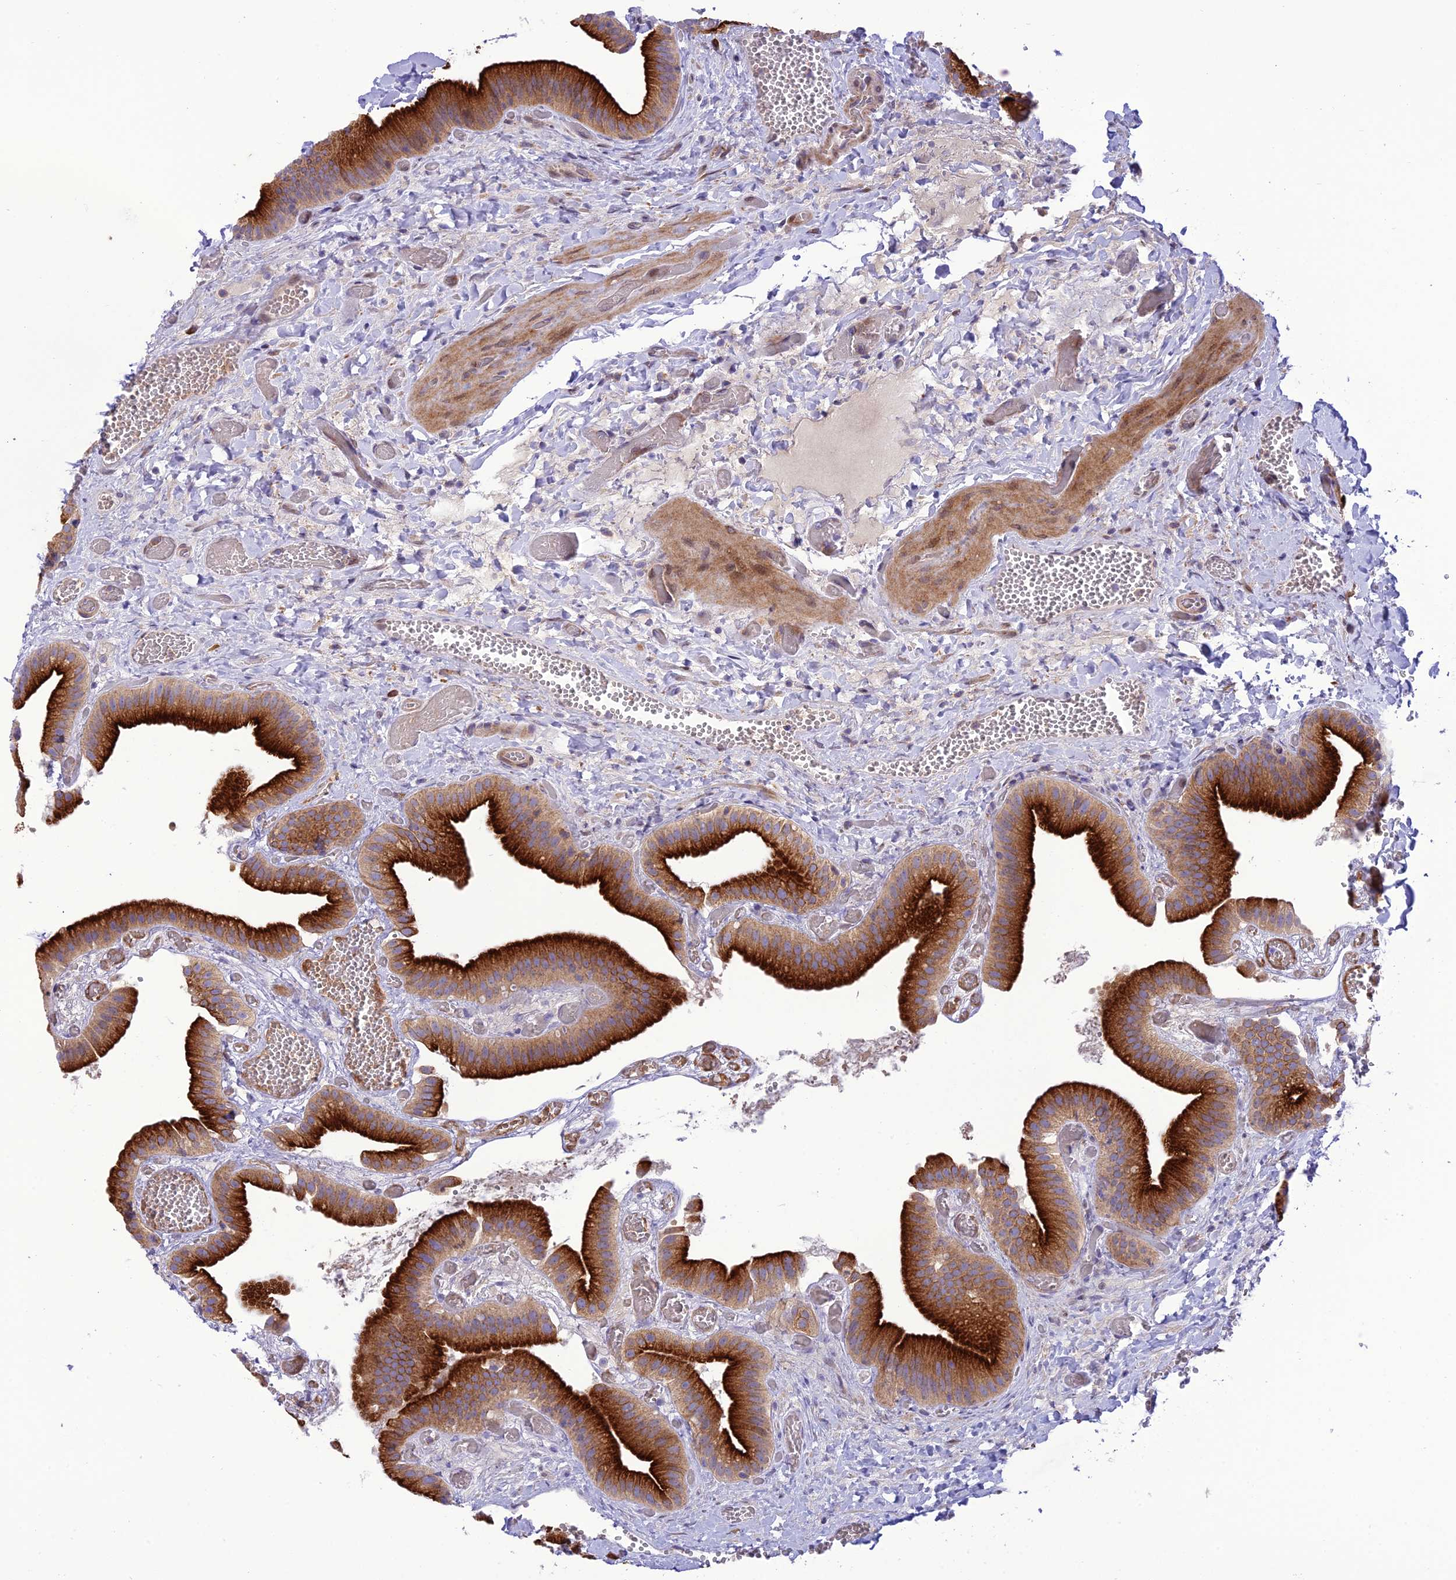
{"staining": {"intensity": "strong", "quantity": ">75%", "location": "cytoplasmic/membranous"}, "tissue": "gallbladder", "cell_type": "Glandular cells", "image_type": "normal", "snomed": [{"axis": "morphology", "description": "Normal tissue, NOS"}, {"axis": "topography", "description": "Gallbladder"}], "caption": "Immunohistochemistry histopathology image of benign gallbladder stained for a protein (brown), which exhibits high levels of strong cytoplasmic/membranous positivity in about >75% of glandular cells.", "gene": "JMY", "patient": {"sex": "female", "age": 64}}